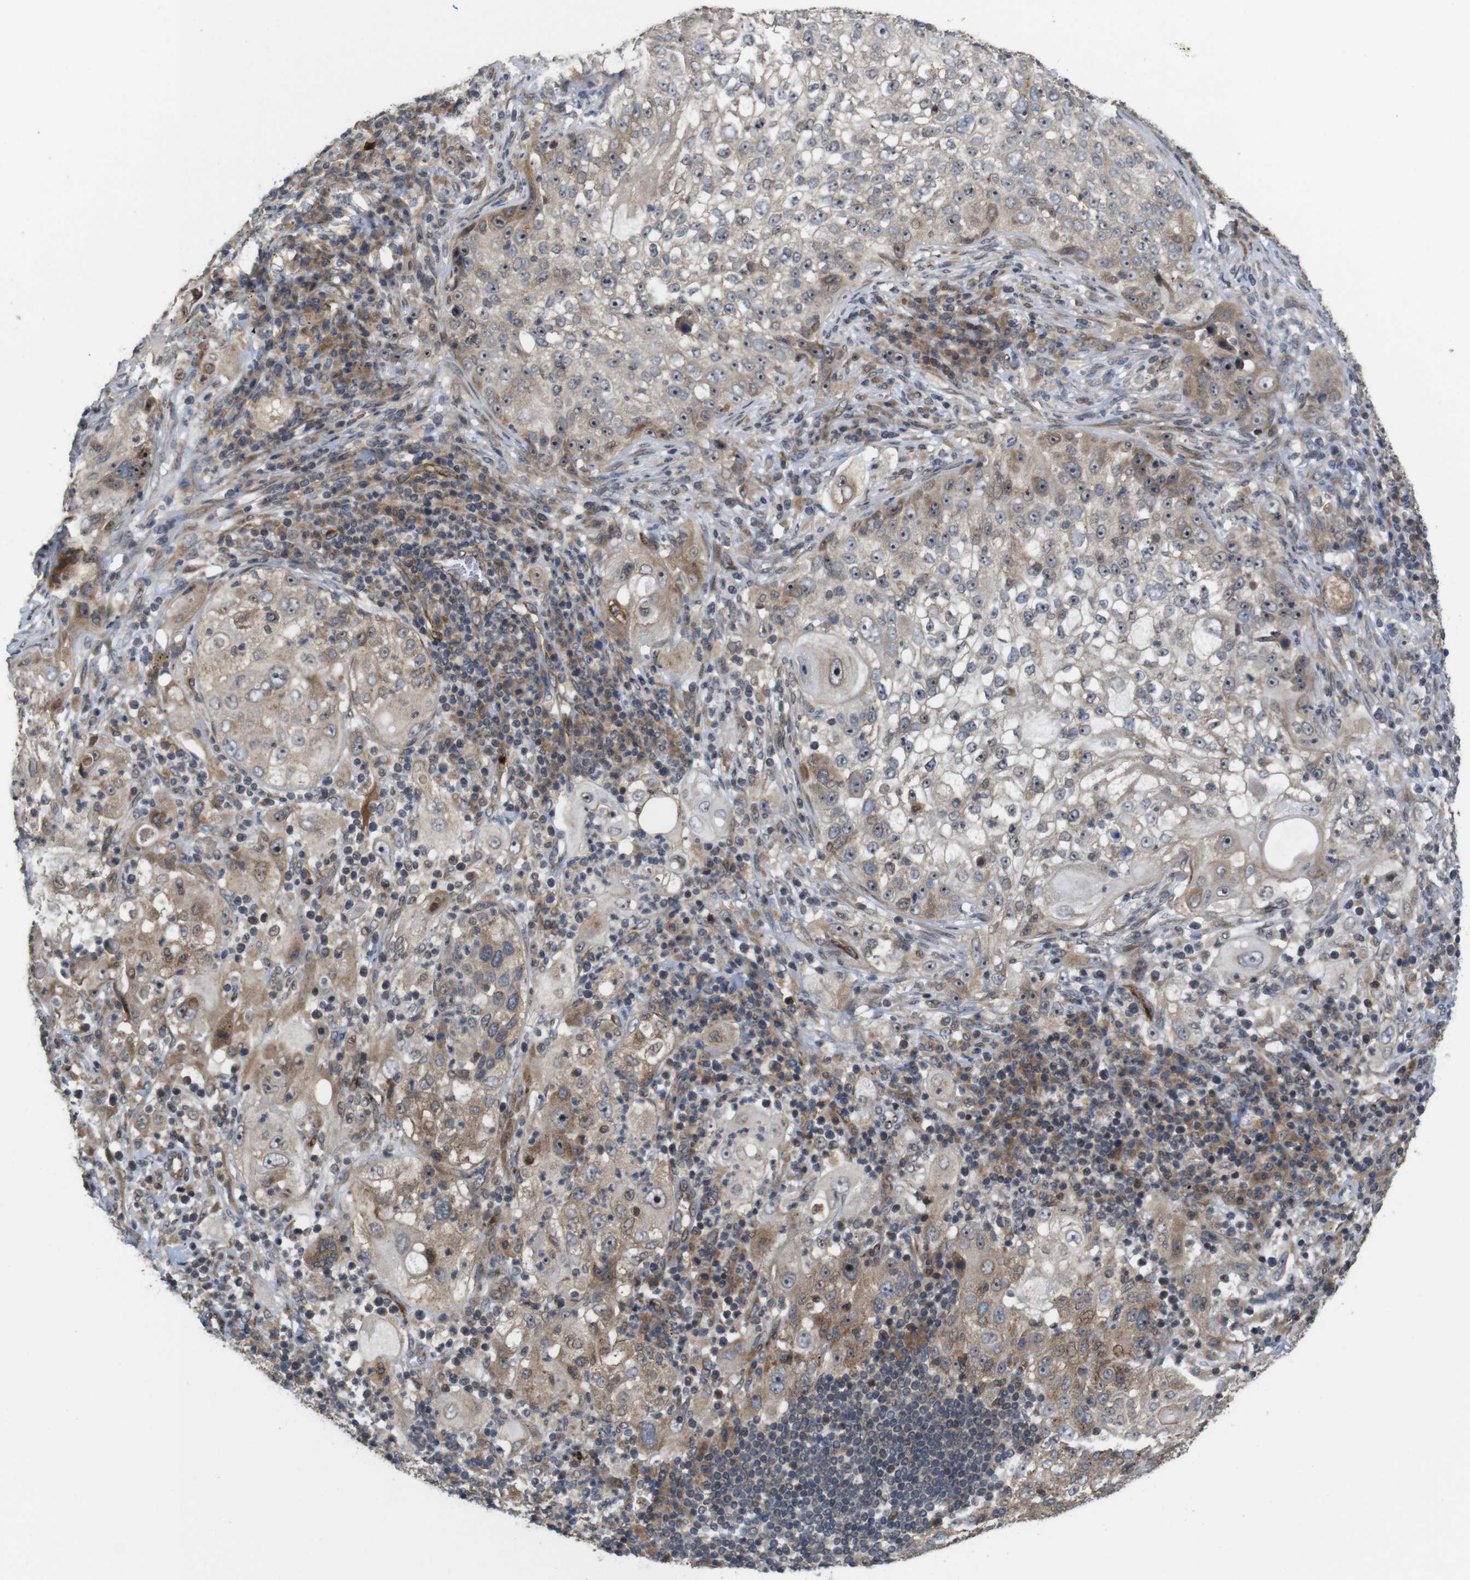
{"staining": {"intensity": "weak", "quantity": ">75%", "location": "cytoplasmic/membranous,nuclear"}, "tissue": "lung cancer", "cell_type": "Tumor cells", "image_type": "cancer", "snomed": [{"axis": "morphology", "description": "Inflammation, NOS"}, {"axis": "morphology", "description": "Squamous cell carcinoma, NOS"}, {"axis": "topography", "description": "Lymph node"}, {"axis": "topography", "description": "Soft tissue"}, {"axis": "topography", "description": "Lung"}], "caption": "Lung squamous cell carcinoma stained with IHC shows weak cytoplasmic/membranous and nuclear expression in about >75% of tumor cells.", "gene": "EFCAB14", "patient": {"sex": "male", "age": 66}}